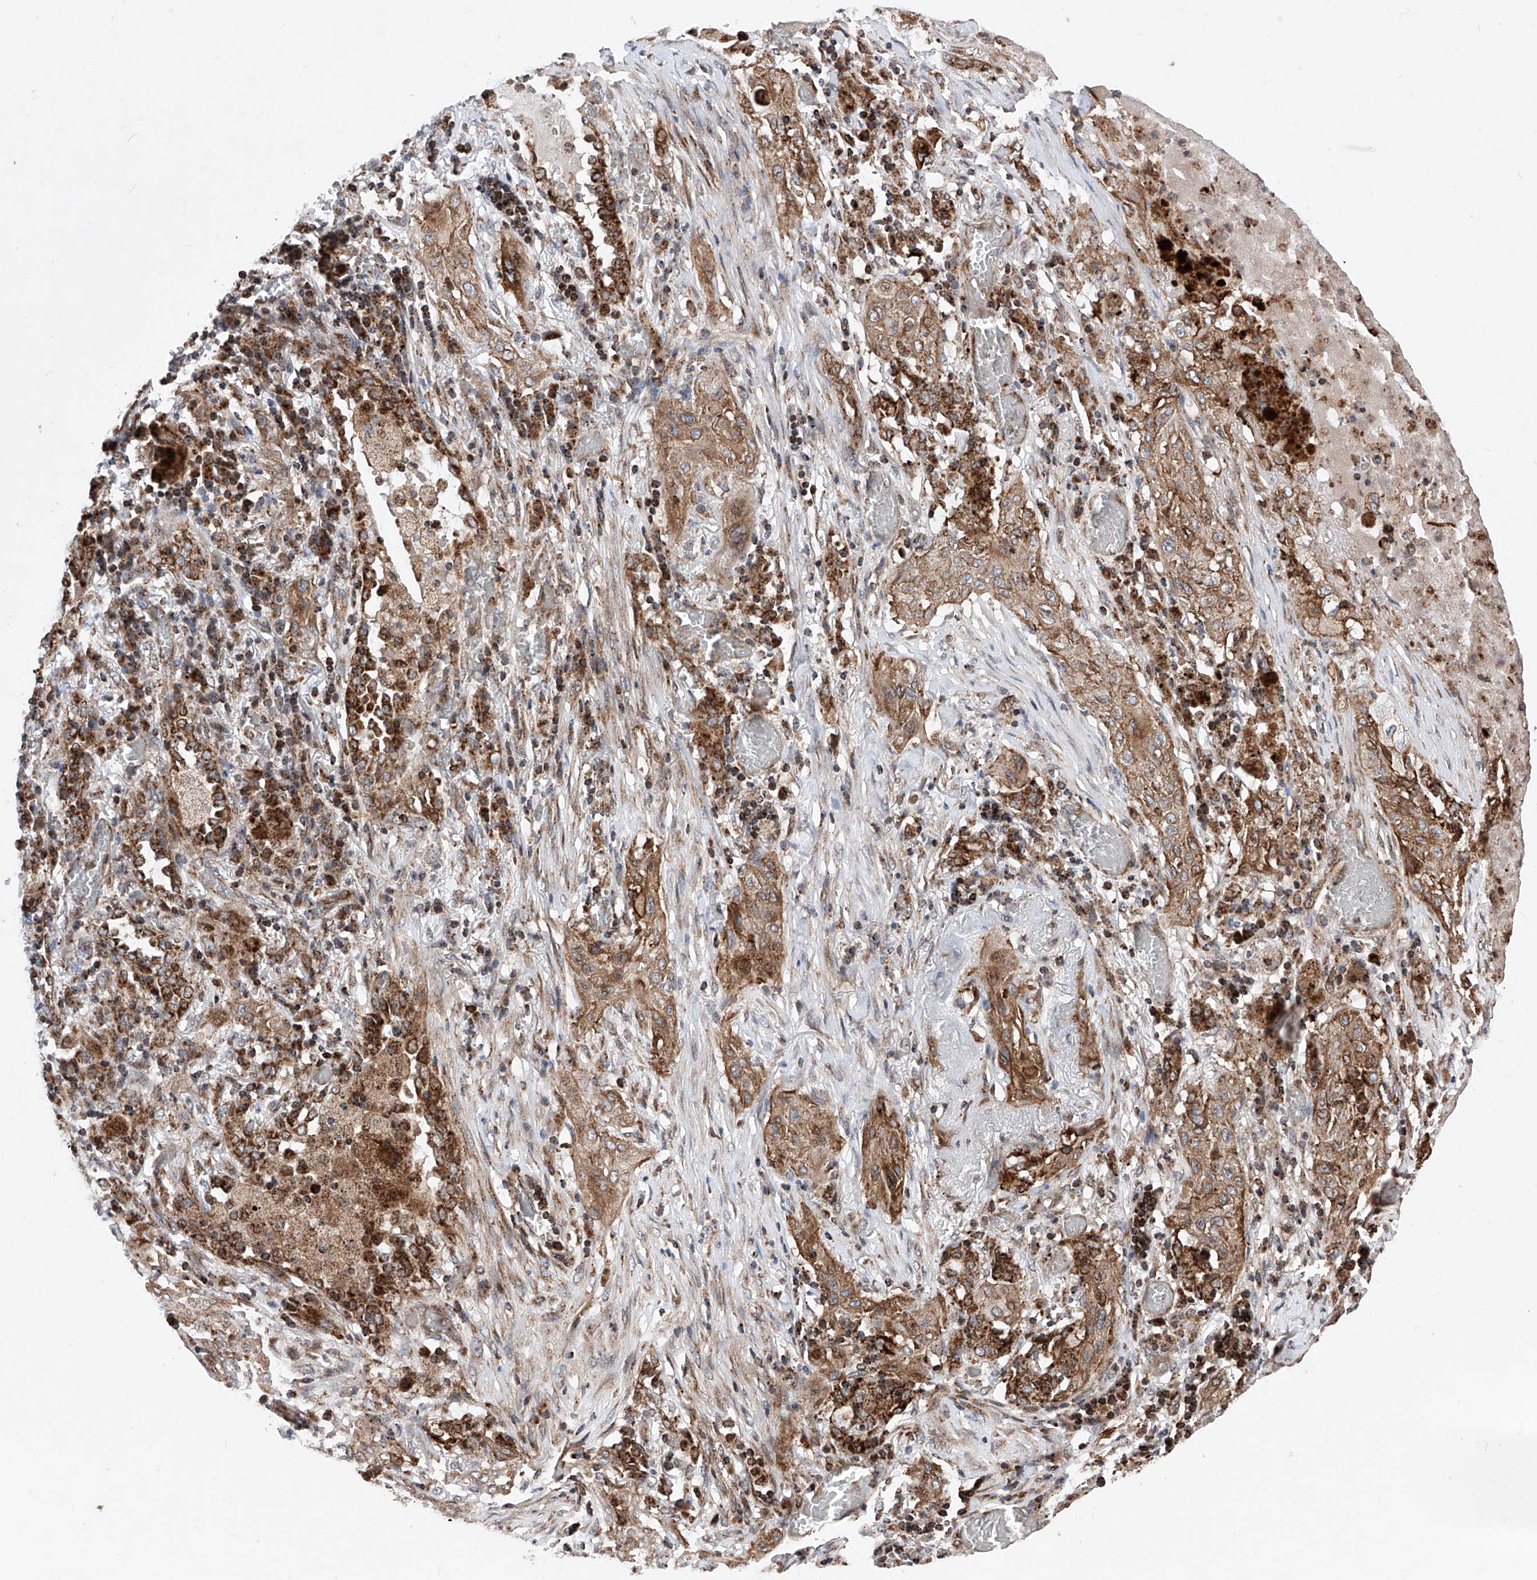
{"staining": {"intensity": "moderate", "quantity": ">75%", "location": "cytoplasmic/membranous"}, "tissue": "lung cancer", "cell_type": "Tumor cells", "image_type": "cancer", "snomed": [{"axis": "morphology", "description": "Squamous cell carcinoma, NOS"}, {"axis": "topography", "description": "Lung"}], "caption": "Immunohistochemistry of lung cancer shows medium levels of moderate cytoplasmic/membranous positivity in about >75% of tumor cells.", "gene": "SEMA6A", "patient": {"sex": "female", "age": 47}}